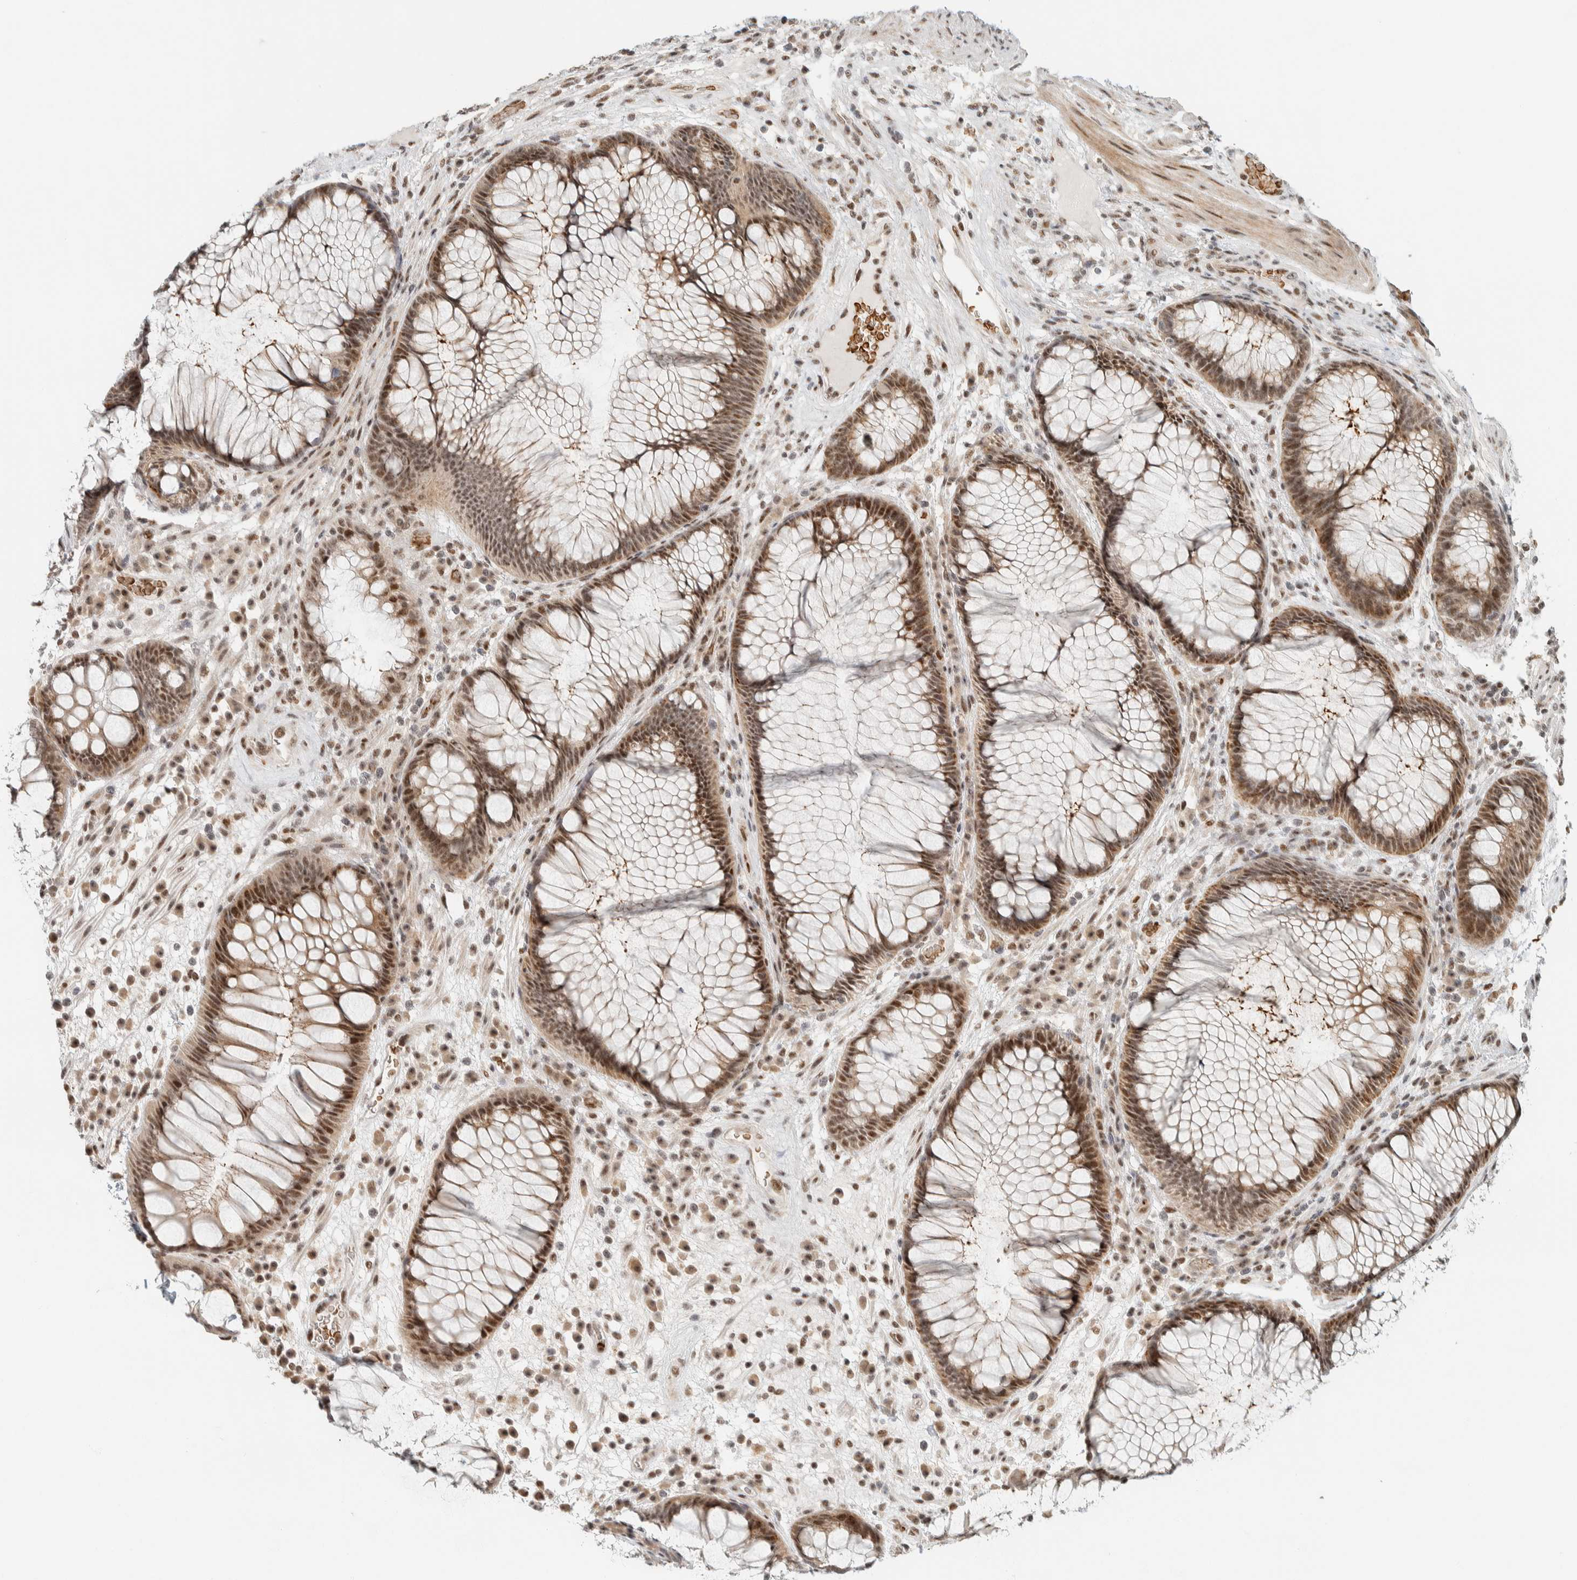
{"staining": {"intensity": "moderate", "quantity": ">75%", "location": "nuclear"}, "tissue": "rectum", "cell_type": "Glandular cells", "image_type": "normal", "snomed": [{"axis": "morphology", "description": "Normal tissue, NOS"}, {"axis": "topography", "description": "Rectum"}], "caption": "Protein staining shows moderate nuclear expression in approximately >75% of glandular cells in benign rectum.", "gene": "ZBTB2", "patient": {"sex": "male", "age": 51}}